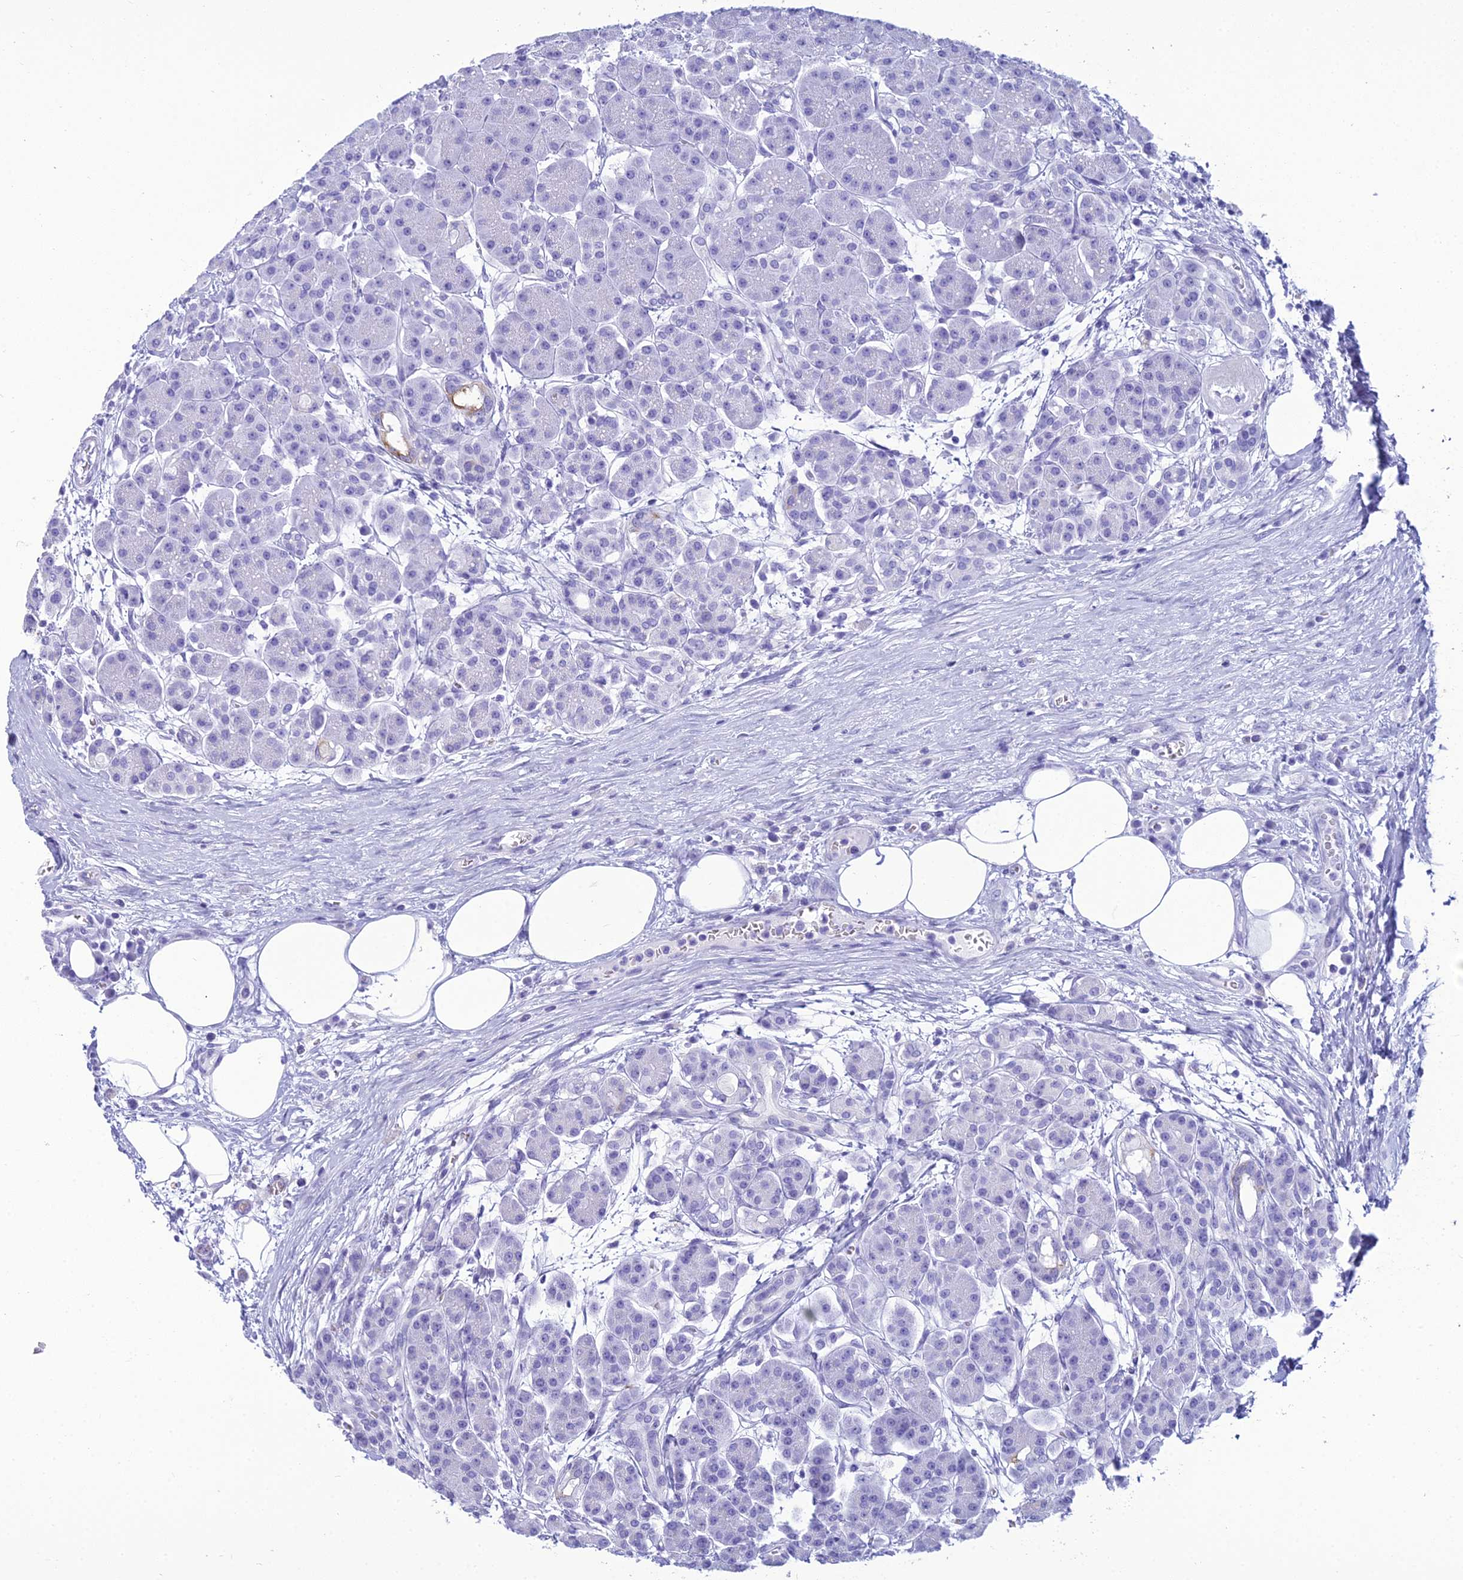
{"staining": {"intensity": "negative", "quantity": "none", "location": "none"}, "tissue": "pancreas", "cell_type": "Exocrine glandular cells", "image_type": "normal", "snomed": [{"axis": "morphology", "description": "Normal tissue, NOS"}, {"axis": "topography", "description": "Pancreas"}], "caption": "Exocrine glandular cells show no significant protein expression in normal pancreas. (DAB (3,3'-diaminobenzidine) immunohistochemistry (IHC), high magnification).", "gene": "ZNF442", "patient": {"sex": "male", "age": 63}}